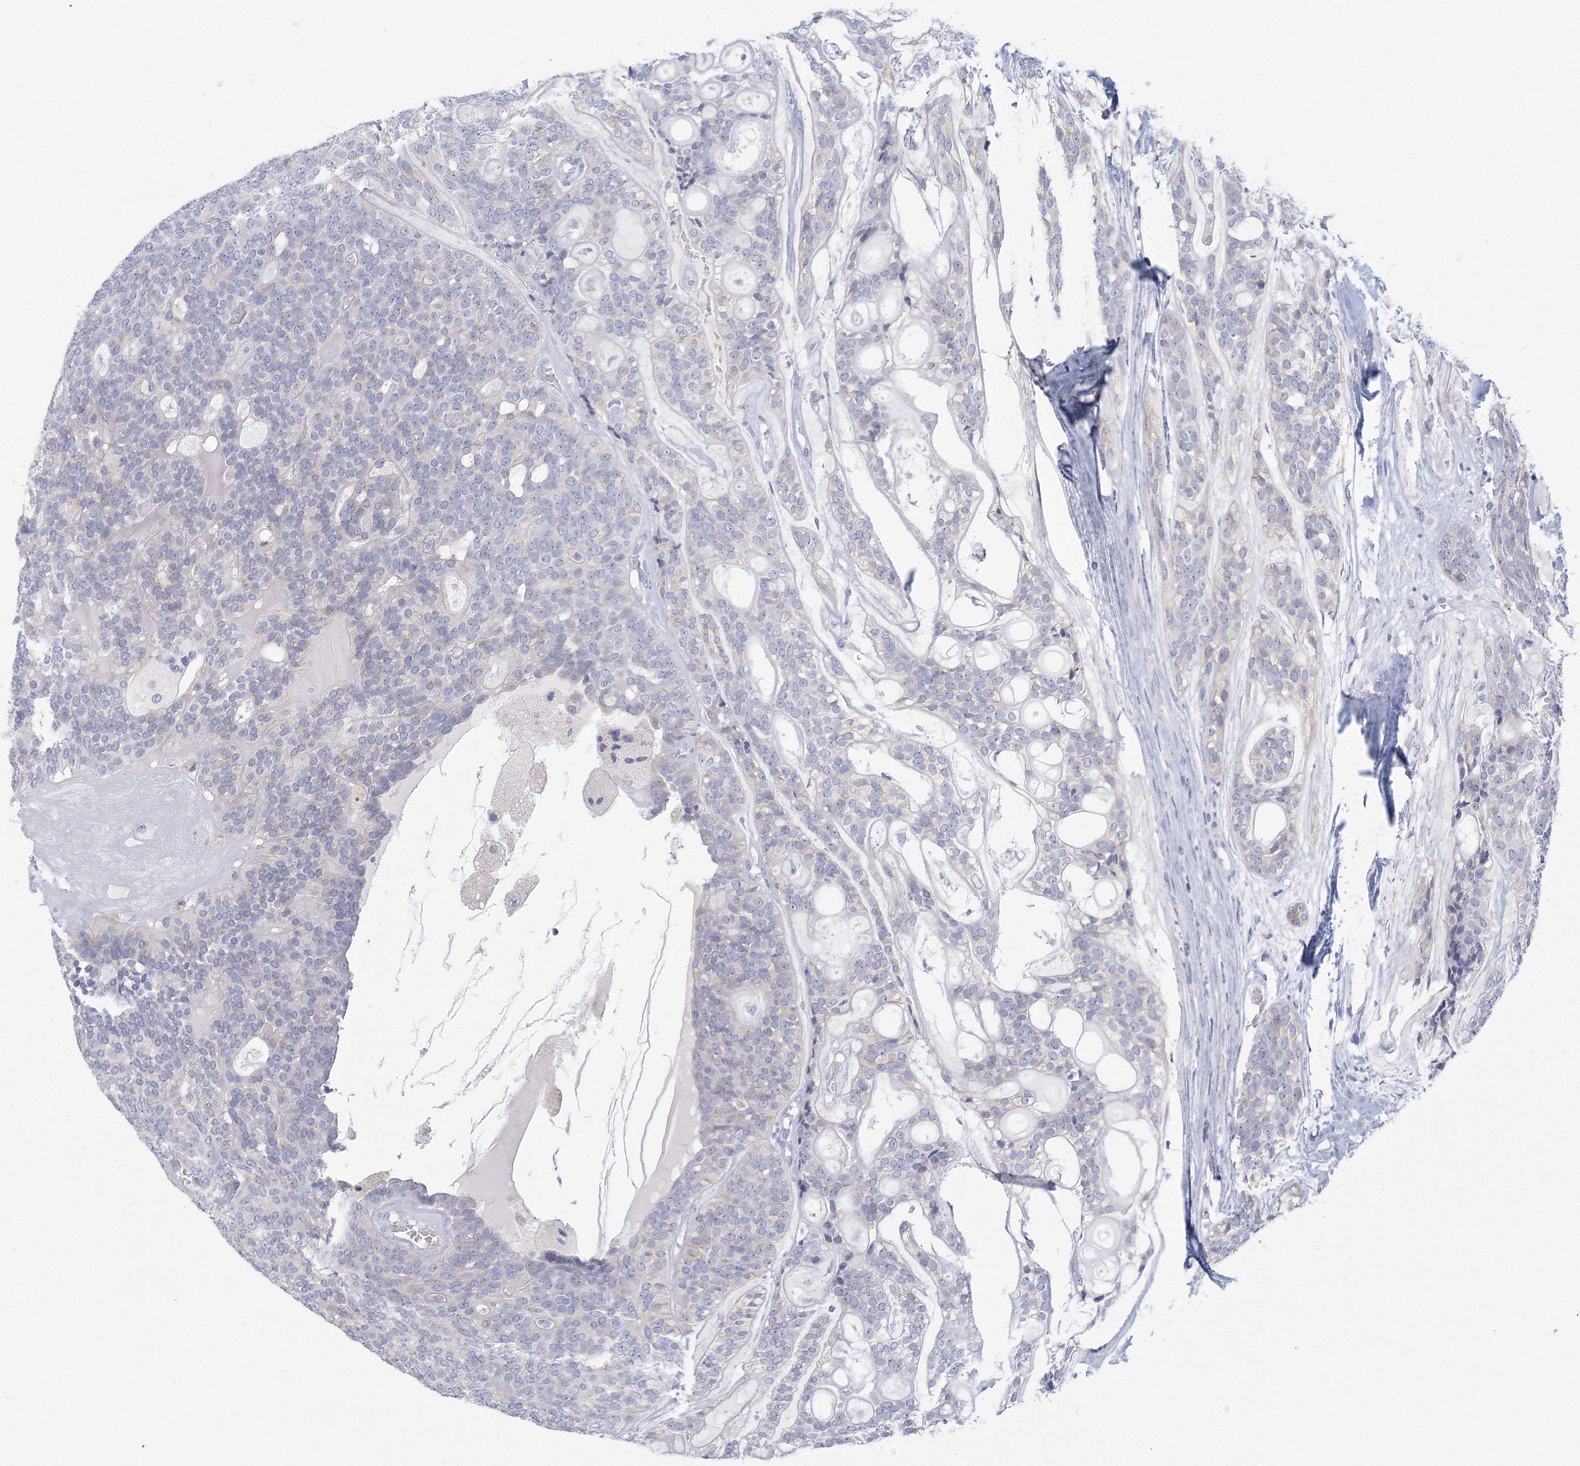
{"staining": {"intensity": "negative", "quantity": "none", "location": "none"}, "tissue": "head and neck cancer", "cell_type": "Tumor cells", "image_type": "cancer", "snomed": [{"axis": "morphology", "description": "Adenocarcinoma, NOS"}, {"axis": "topography", "description": "Head-Neck"}], "caption": "Adenocarcinoma (head and neck) was stained to show a protein in brown. There is no significant expression in tumor cells.", "gene": "TACC2", "patient": {"sex": "male", "age": 66}}